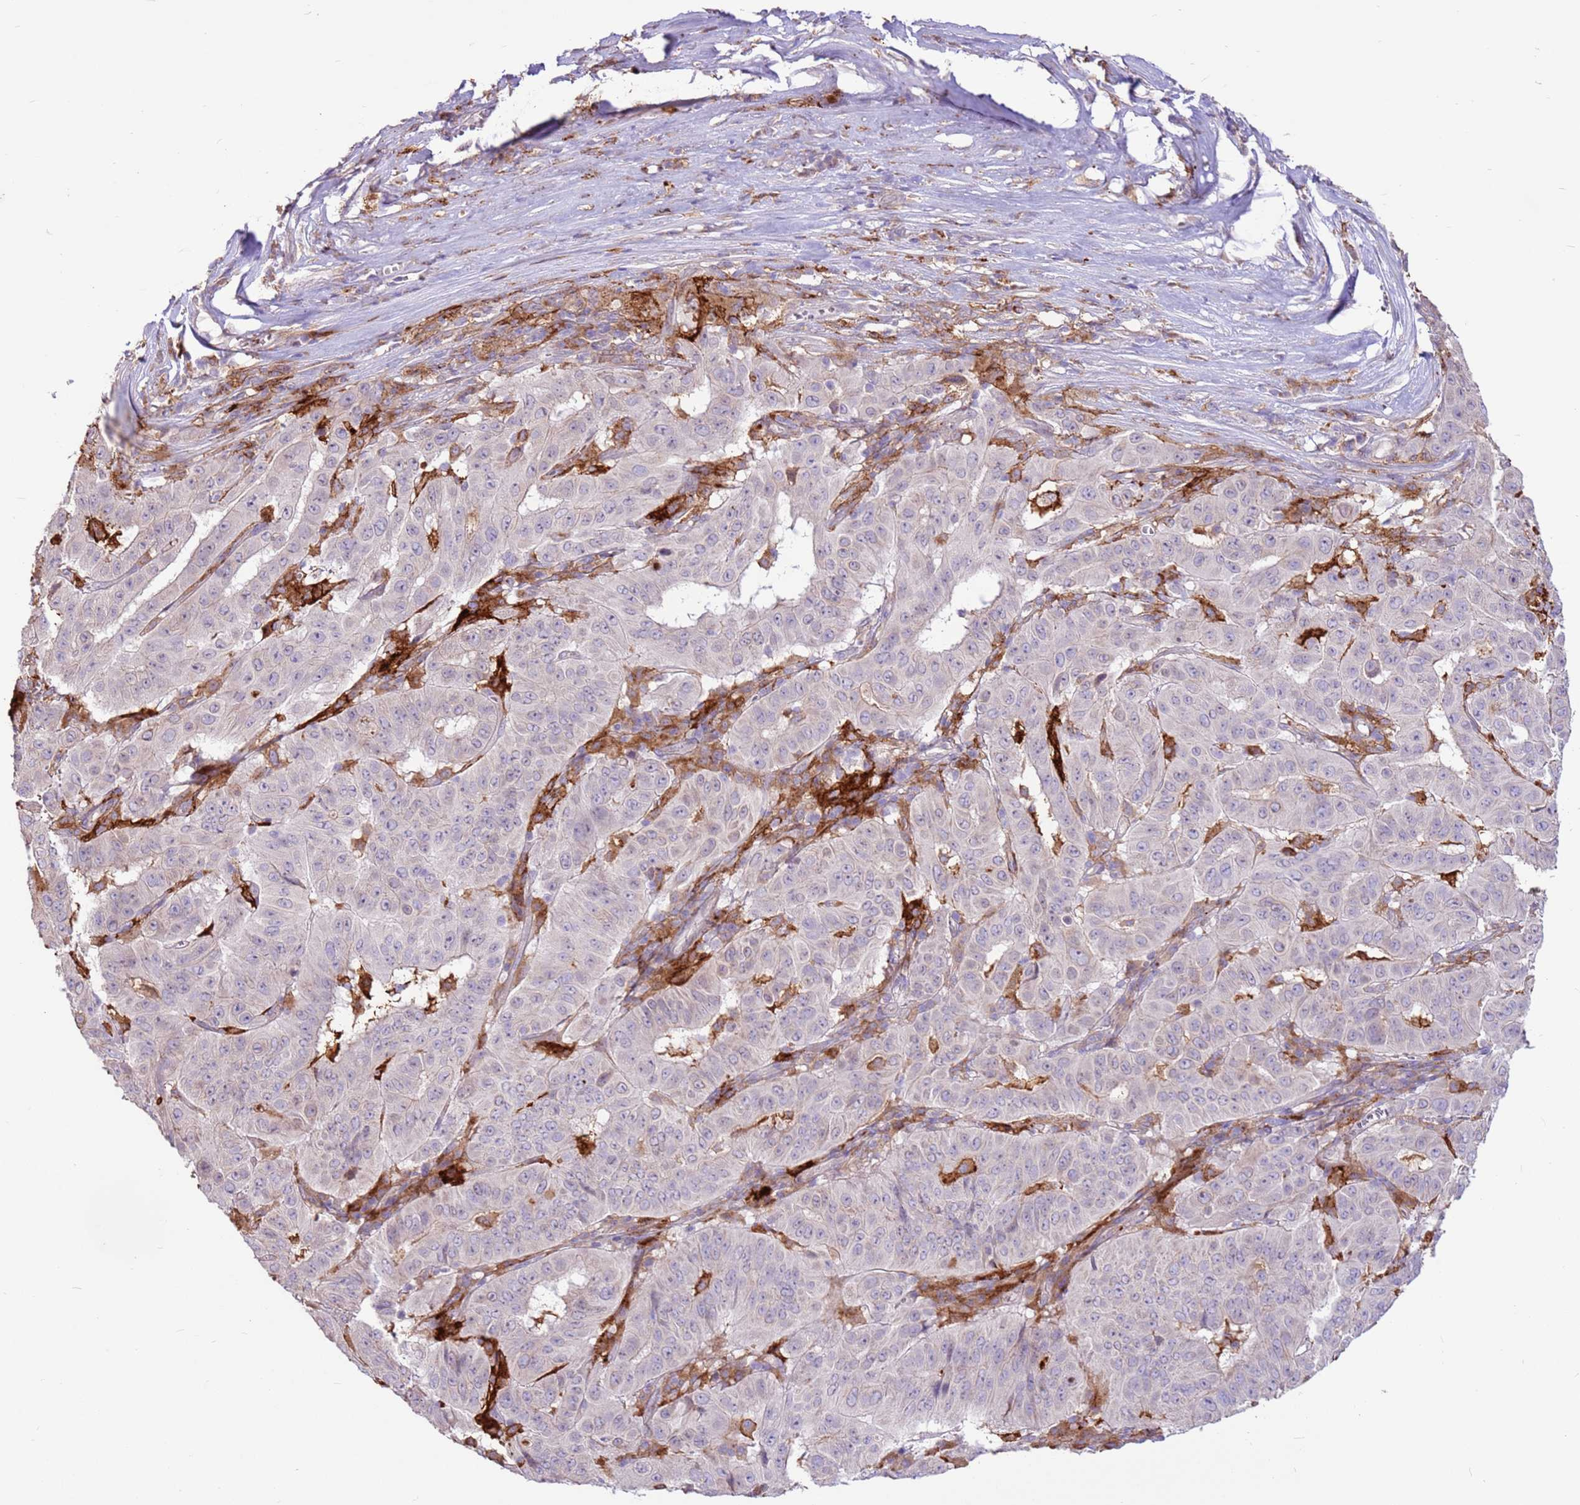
{"staining": {"intensity": "negative", "quantity": "none", "location": "none"}, "tissue": "pancreatic cancer", "cell_type": "Tumor cells", "image_type": "cancer", "snomed": [{"axis": "morphology", "description": "Adenocarcinoma, NOS"}, {"axis": "topography", "description": "Pancreas"}], "caption": "Immunohistochemistry histopathology image of pancreatic adenocarcinoma stained for a protein (brown), which displays no positivity in tumor cells.", "gene": "LGI4", "patient": {"sex": "male", "age": 63}}